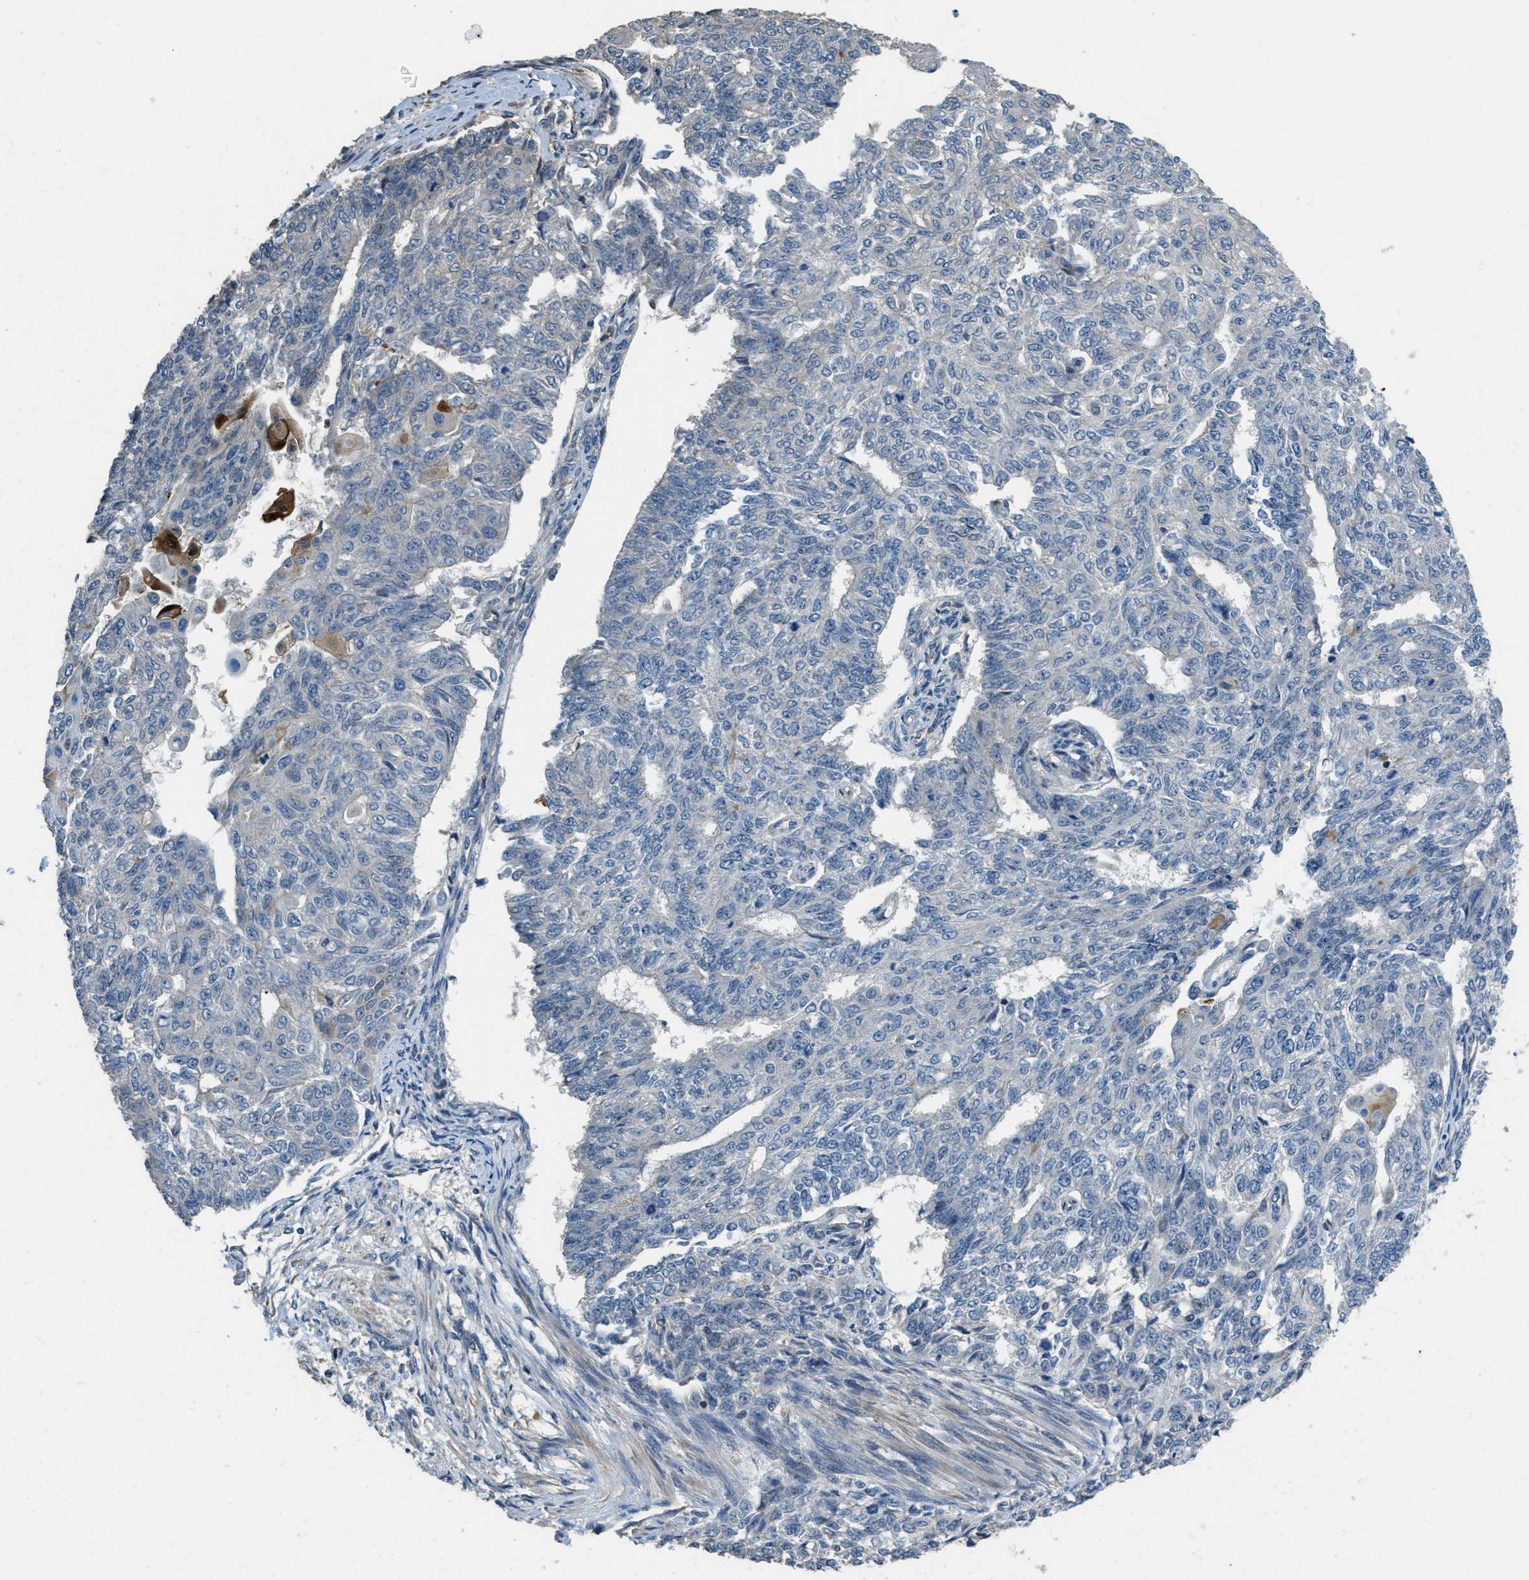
{"staining": {"intensity": "negative", "quantity": "none", "location": "none"}, "tissue": "endometrial cancer", "cell_type": "Tumor cells", "image_type": "cancer", "snomed": [{"axis": "morphology", "description": "Adenocarcinoma, NOS"}, {"axis": "topography", "description": "Endometrium"}], "caption": "This histopathology image is of endometrial cancer stained with immunohistochemistry to label a protein in brown with the nuclei are counter-stained blue. There is no staining in tumor cells.", "gene": "NAT1", "patient": {"sex": "female", "age": 32}}